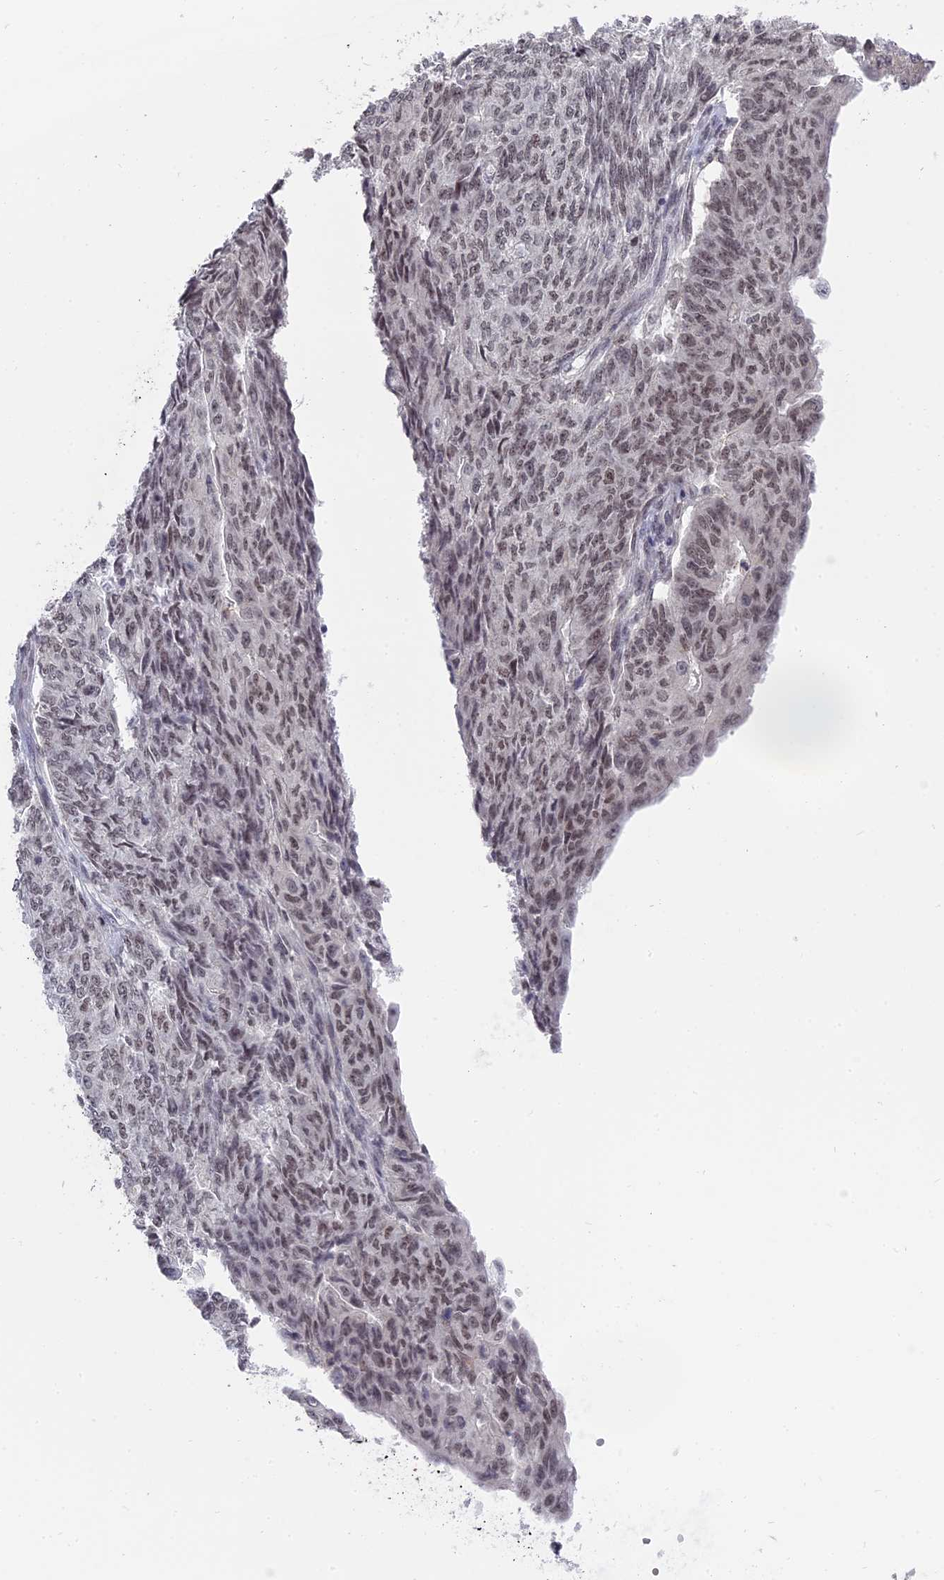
{"staining": {"intensity": "weak", "quantity": ">75%", "location": "nuclear"}, "tissue": "endometrial cancer", "cell_type": "Tumor cells", "image_type": "cancer", "snomed": [{"axis": "morphology", "description": "Adenocarcinoma, NOS"}, {"axis": "topography", "description": "Endometrium"}], "caption": "Weak nuclear positivity is present in approximately >75% of tumor cells in endometrial cancer.", "gene": "NR1H3", "patient": {"sex": "female", "age": 32}}